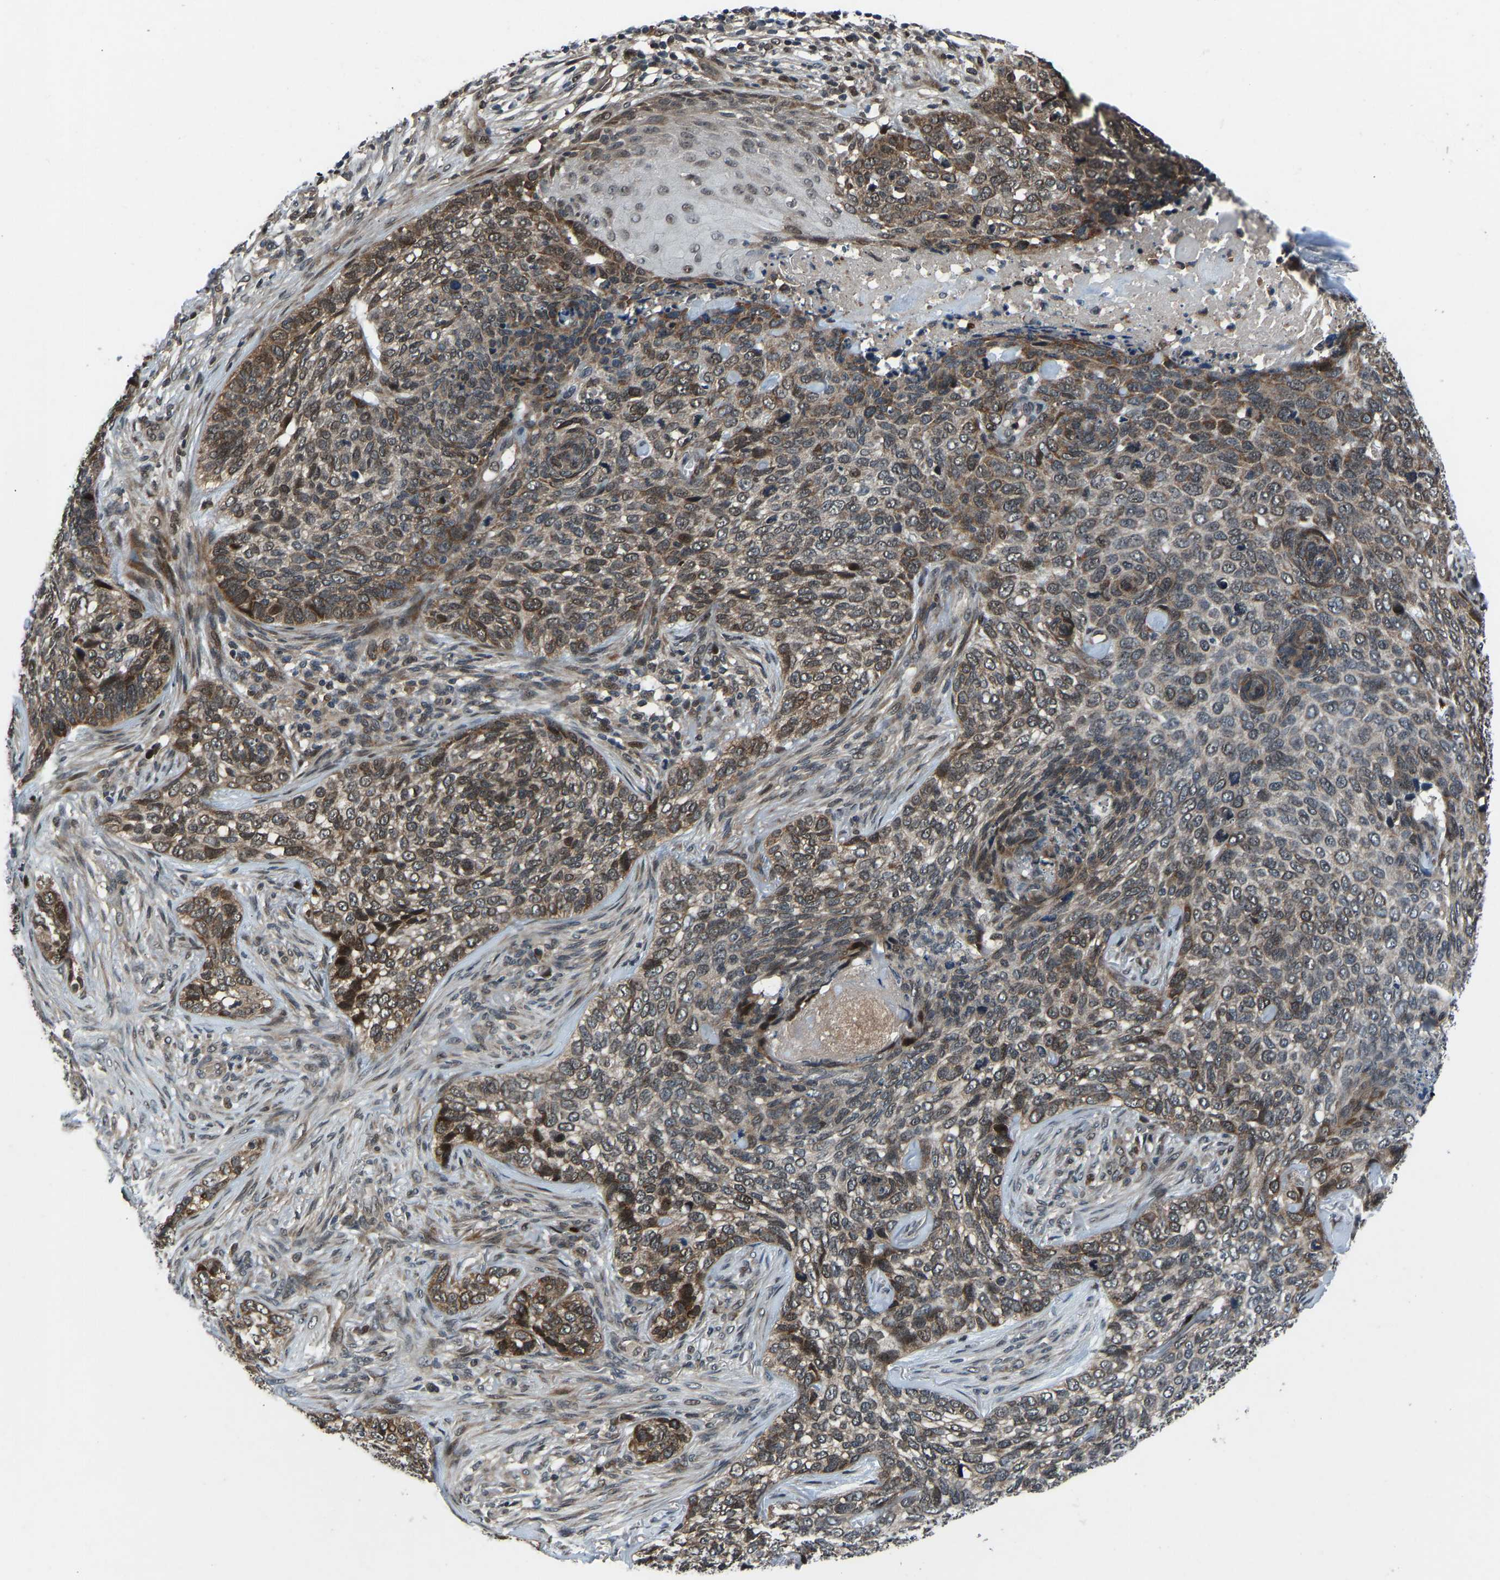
{"staining": {"intensity": "moderate", "quantity": ">75%", "location": "cytoplasmic/membranous"}, "tissue": "skin cancer", "cell_type": "Tumor cells", "image_type": "cancer", "snomed": [{"axis": "morphology", "description": "Basal cell carcinoma"}, {"axis": "topography", "description": "Skin"}], "caption": "A brown stain shows moderate cytoplasmic/membranous staining of a protein in human skin cancer tumor cells.", "gene": "RLIM", "patient": {"sex": "female", "age": 64}}